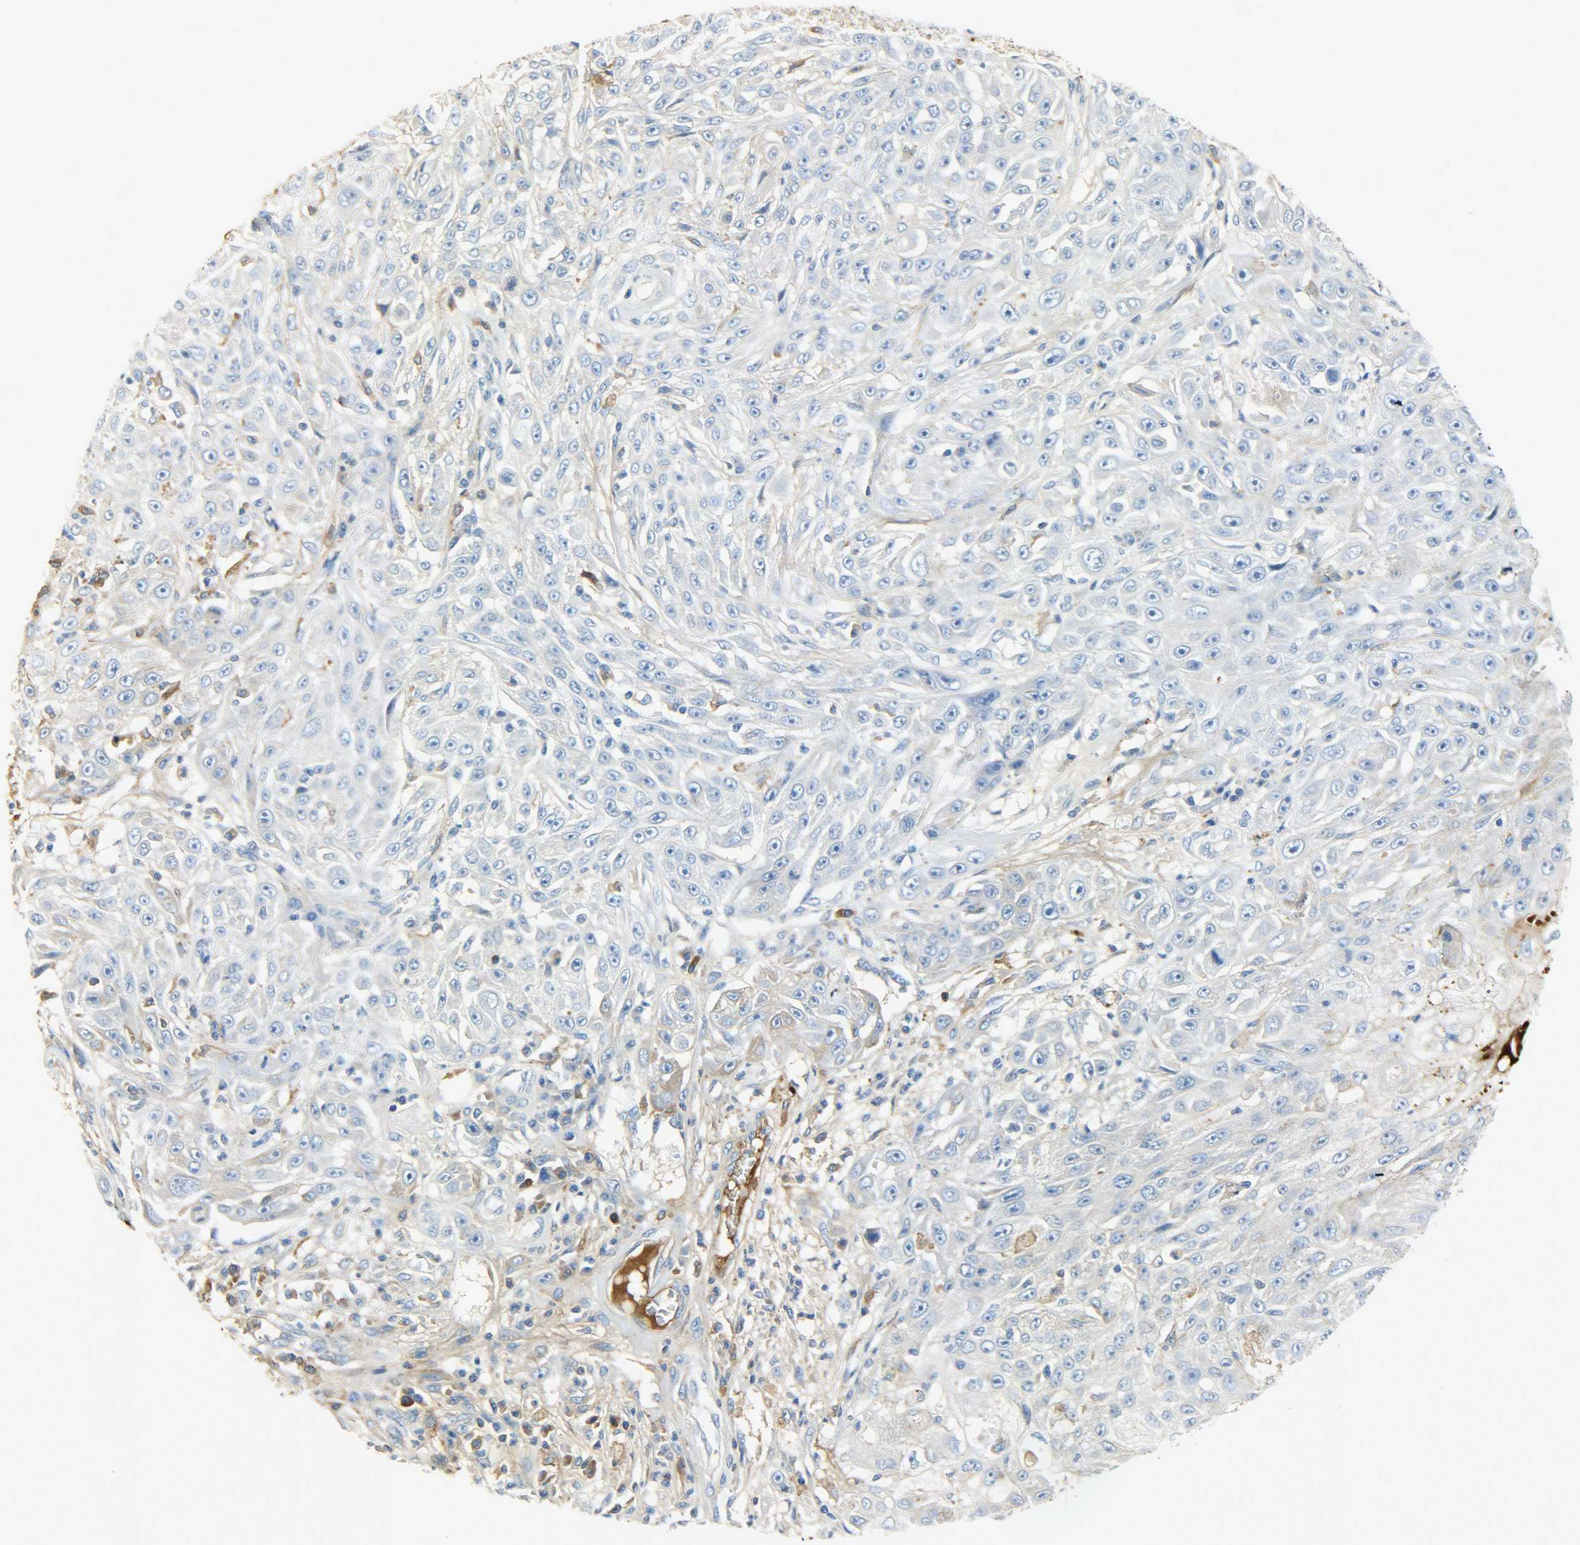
{"staining": {"intensity": "weak", "quantity": "25%-75%", "location": "cytoplasmic/membranous"}, "tissue": "skin cancer", "cell_type": "Tumor cells", "image_type": "cancer", "snomed": [{"axis": "morphology", "description": "Squamous cell carcinoma, NOS"}, {"axis": "topography", "description": "Skin"}], "caption": "Squamous cell carcinoma (skin) stained with immunohistochemistry (IHC) displays weak cytoplasmic/membranous expression in approximately 25%-75% of tumor cells.", "gene": "CRP", "patient": {"sex": "male", "age": 75}}